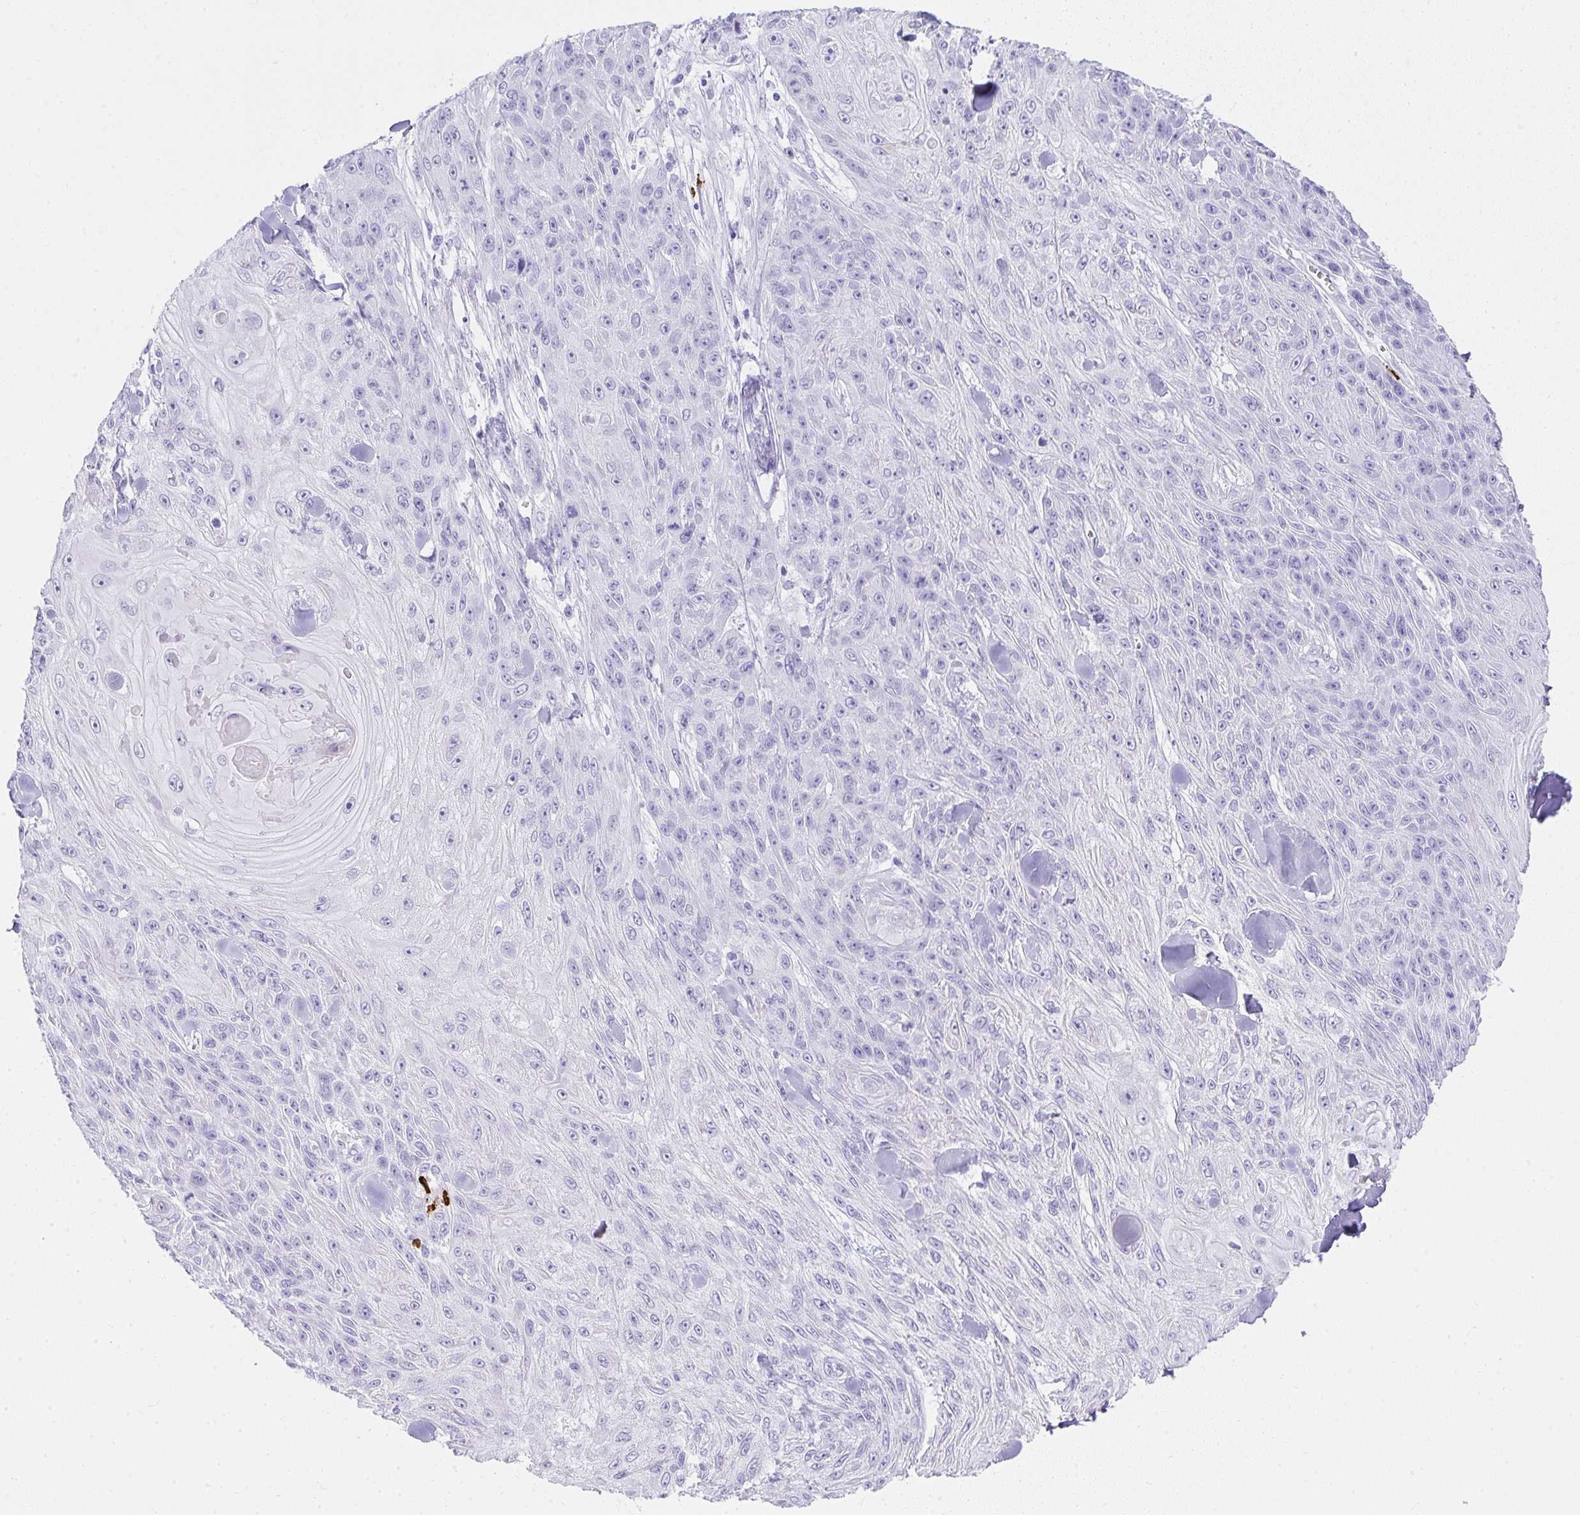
{"staining": {"intensity": "negative", "quantity": "none", "location": "none"}, "tissue": "skin cancer", "cell_type": "Tumor cells", "image_type": "cancer", "snomed": [{"axis": "morphology", "description": "Squamous cell carcinoma, NOS"}, {"axis": "topography", "description": "Skin"}], "caption": "This is a micrograph of immunohistochemistry (IHC) staining of skin cancer (squamous cell carcinoma), which shows no expression in tumor cells.", "gene": "CDADC1", "patient": {"sex": "male", "age": 88}}